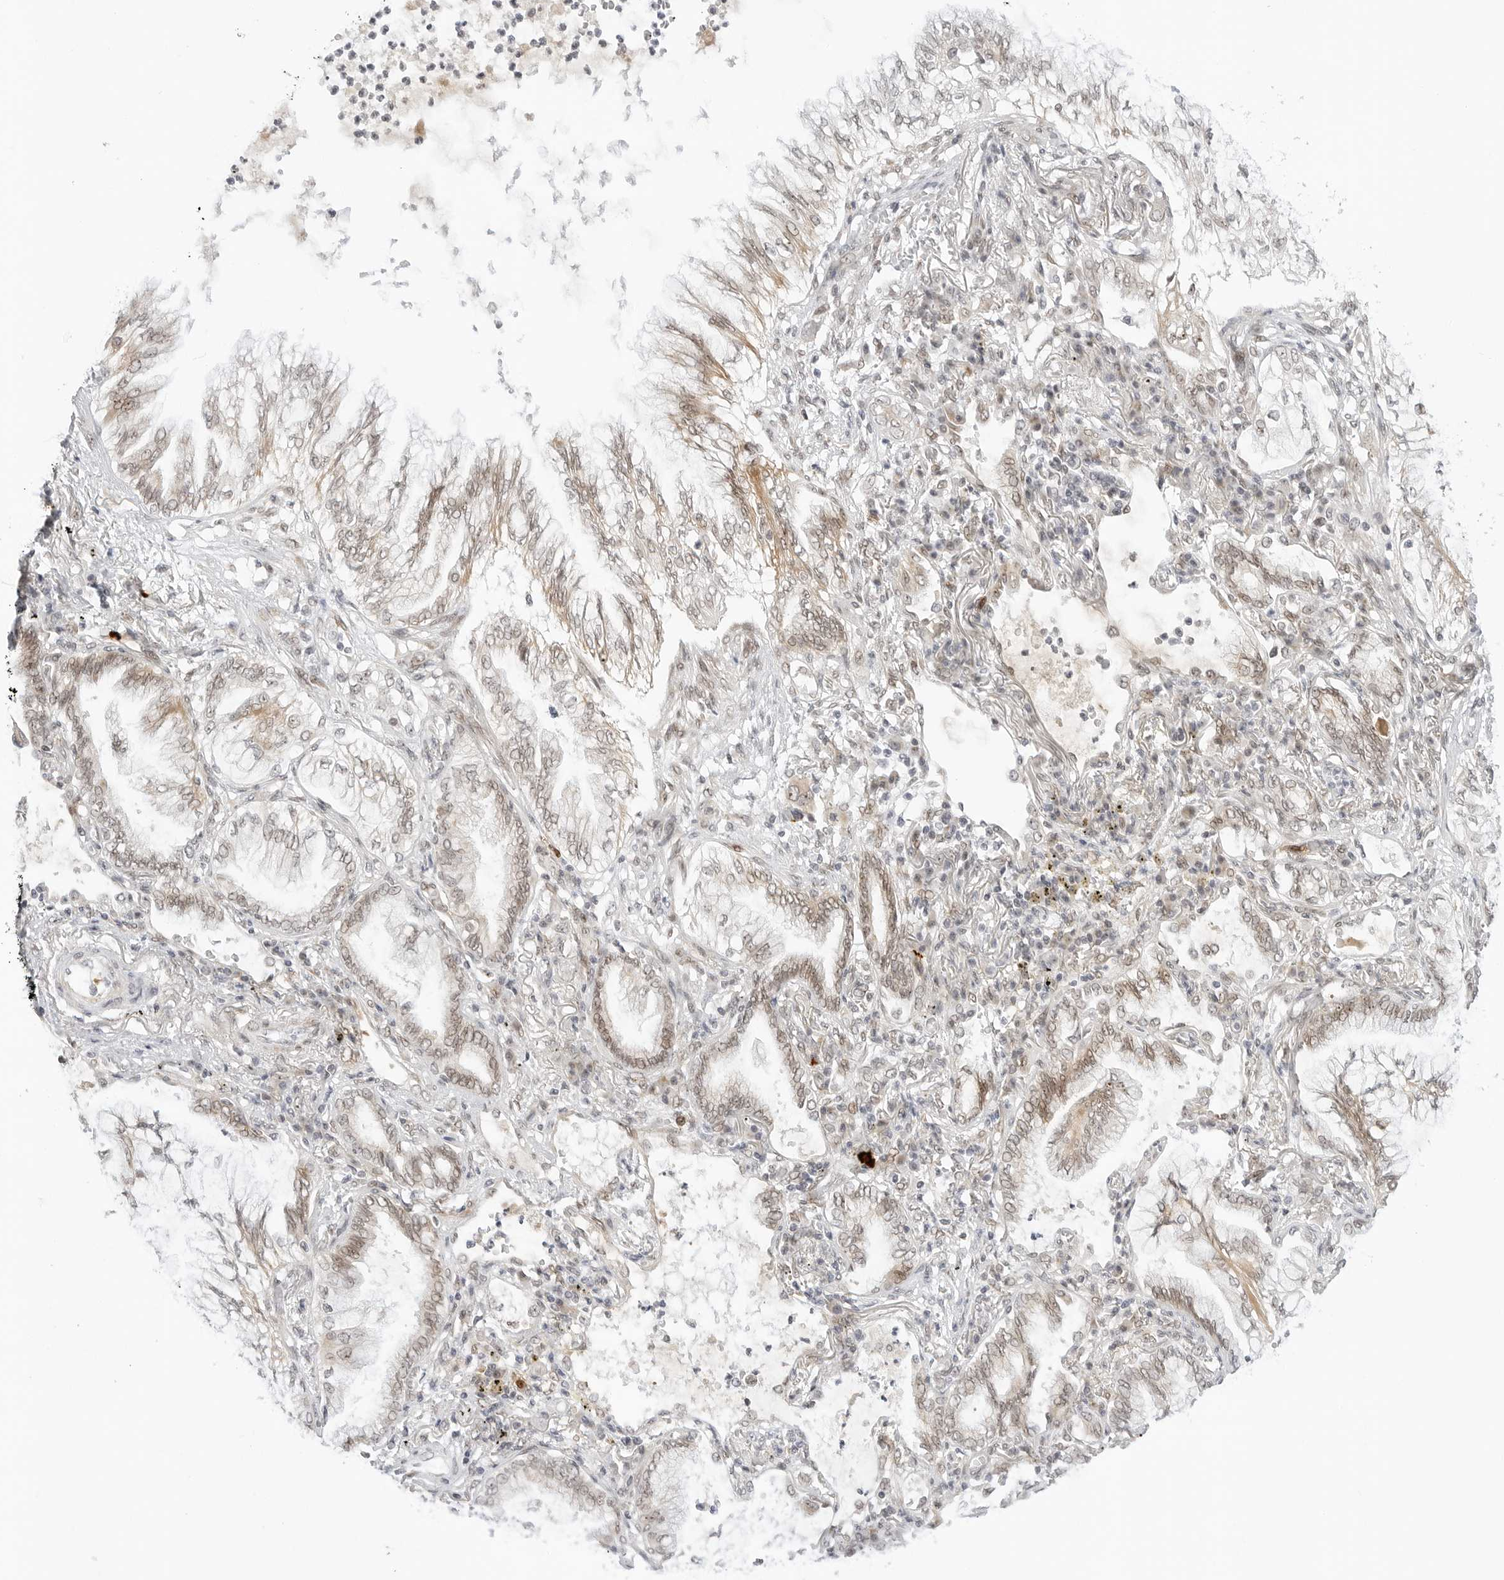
{"staining": {"intensity": "weak", "quantity": ">75%", "location": "cytoplasmic/membranous,nuclear"}, "tissue": "lung cancer", "cell_type": "Tumor cells", "image_type": "cancer", "snomed": [{"axis": "morphology", "description": "Adenocarcinoma, NOS"}, {"axis": "topography", "description": "Lung"}], "caption": "Brown immunohistochemical staining in lung cancer (adenocarcinoma) reveals weak cytoplasmic/membranous and nuclear positivity in about >75% of tumor cells.", "gene": "HIPK3", "patient": {"sex": "female", "age": 70}}